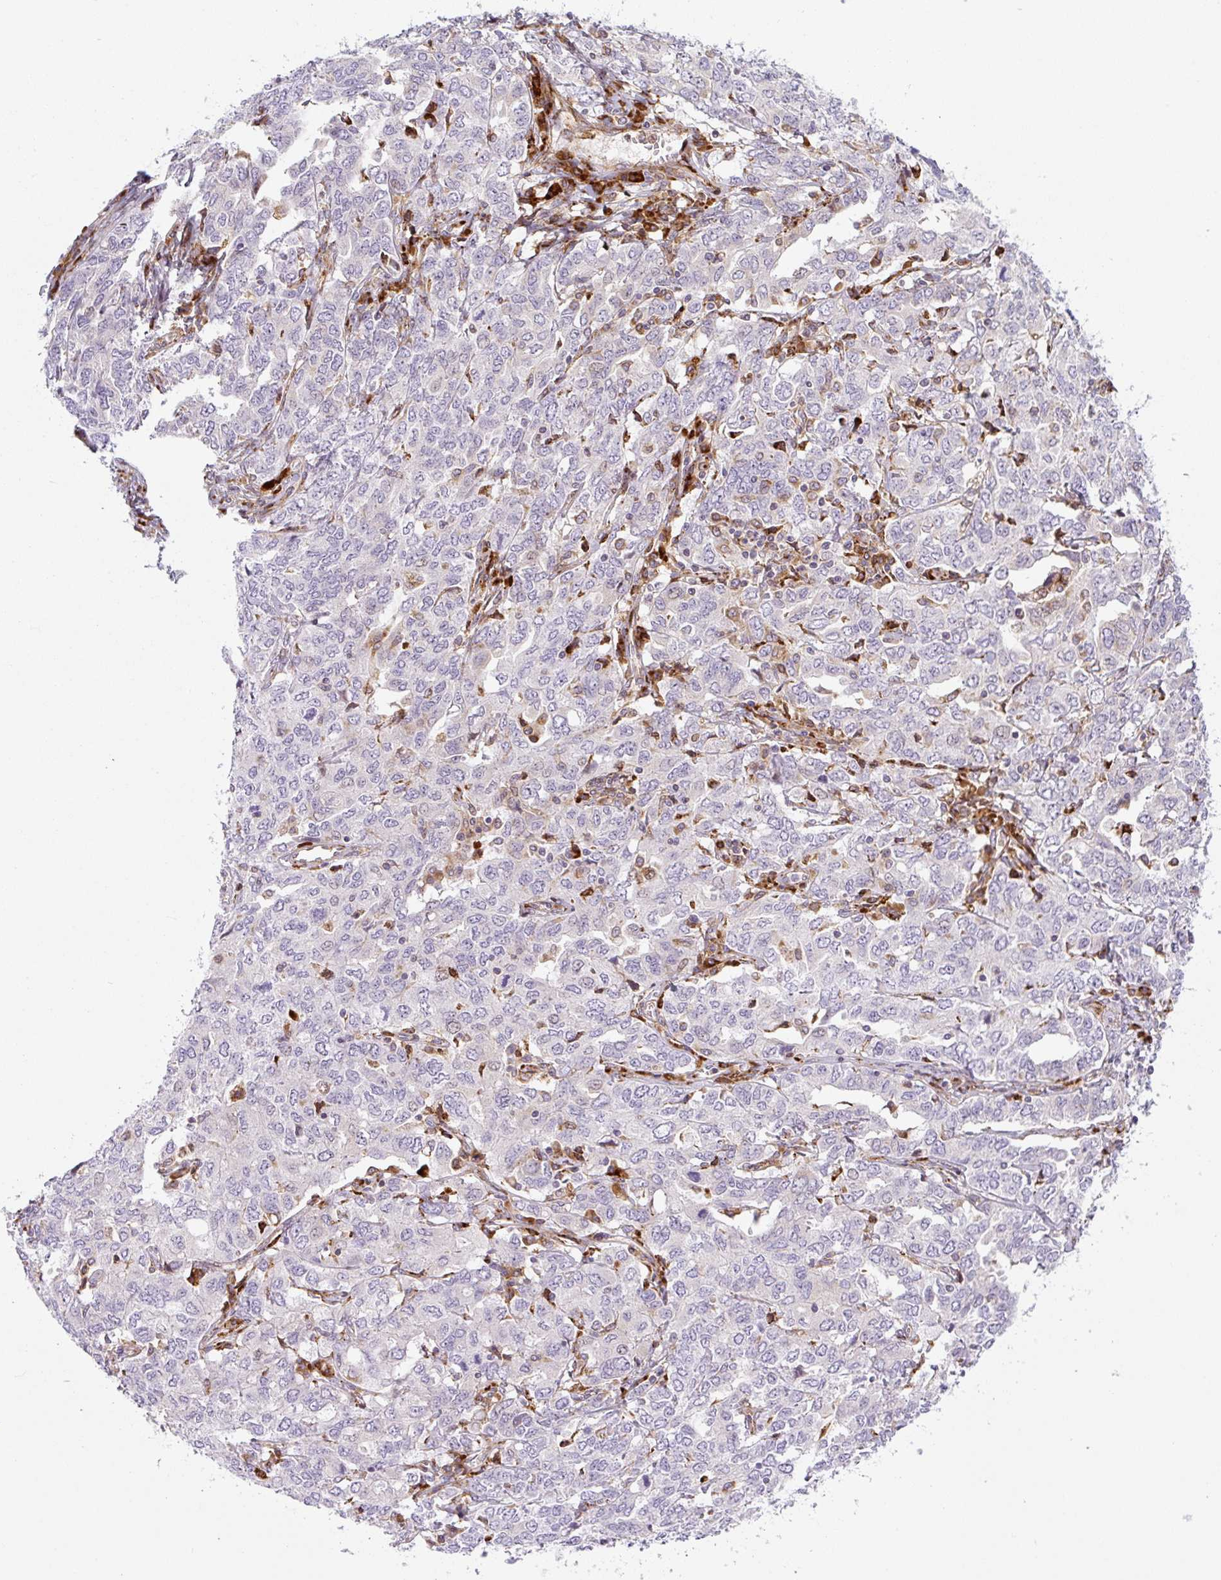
{"staining": {"intensity": "negative", "quantity": "none", "location": "none"}, "tissue": "ovarian cancer", "cell_type": "Tumor cells", "image_type": "cancer", "snomed": [{"axis": "morphology", "description": "Carcinoma, endometroid"}, {"axis": "topography", "description": "Ovary"}], "caption": "High magnification brightfield microscopy of endometroid carcinoma (ovarian) stained with DAB (3,3'-diaminobenzidine) (brown) and counterstained with hematoxylin (blue): tumor cells show no significant staining.", "gene": "DISP3", "patient": {"sex": "female", "age": 62}}